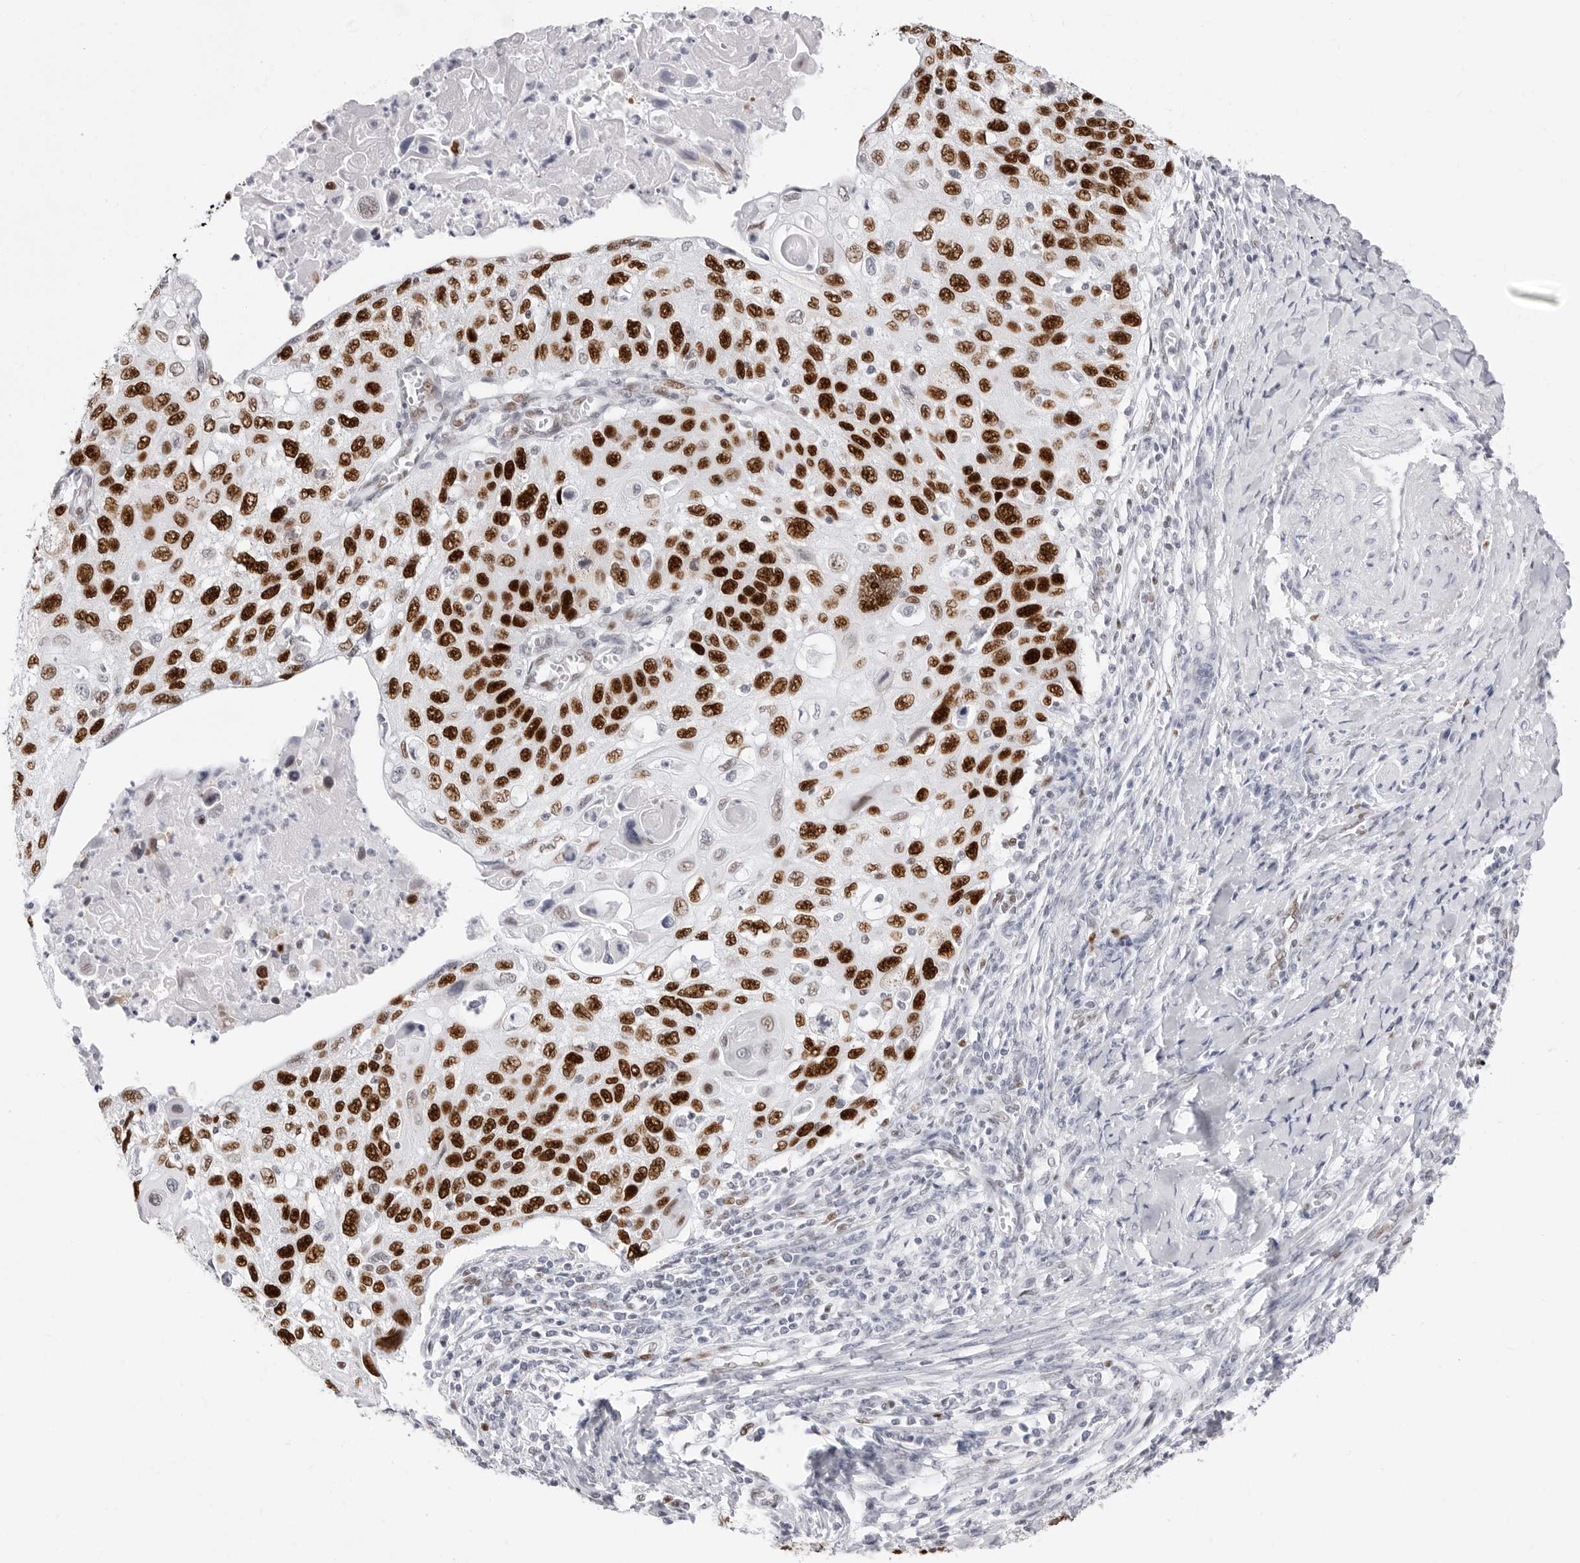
{"staining": {"intensity": "strong", "quantity": ">75%", "location": "nuclear"}, "tissue": "cervical cancer", "cell_type": "Tumor cells", "image_type": "cancer", "snomed": [{"axis": "morphology", "description": "Squamous cell carcinoma, NOS"}, {"axis": "topography", "description": "Cervix"}], "caption": "Squamous cell carcinoma (cervical) tissue exhibits strong nuclear staining in about >75% of tumor cells, visualized by immunohistochemistry. The staining was performed using DAB to visualize the protein expression in brown, while the nuclei were stained in blue with hematoxylin (Magnification: 20x).", "gene": "NASP", "patient": {"sex": "female", "age": 70}}